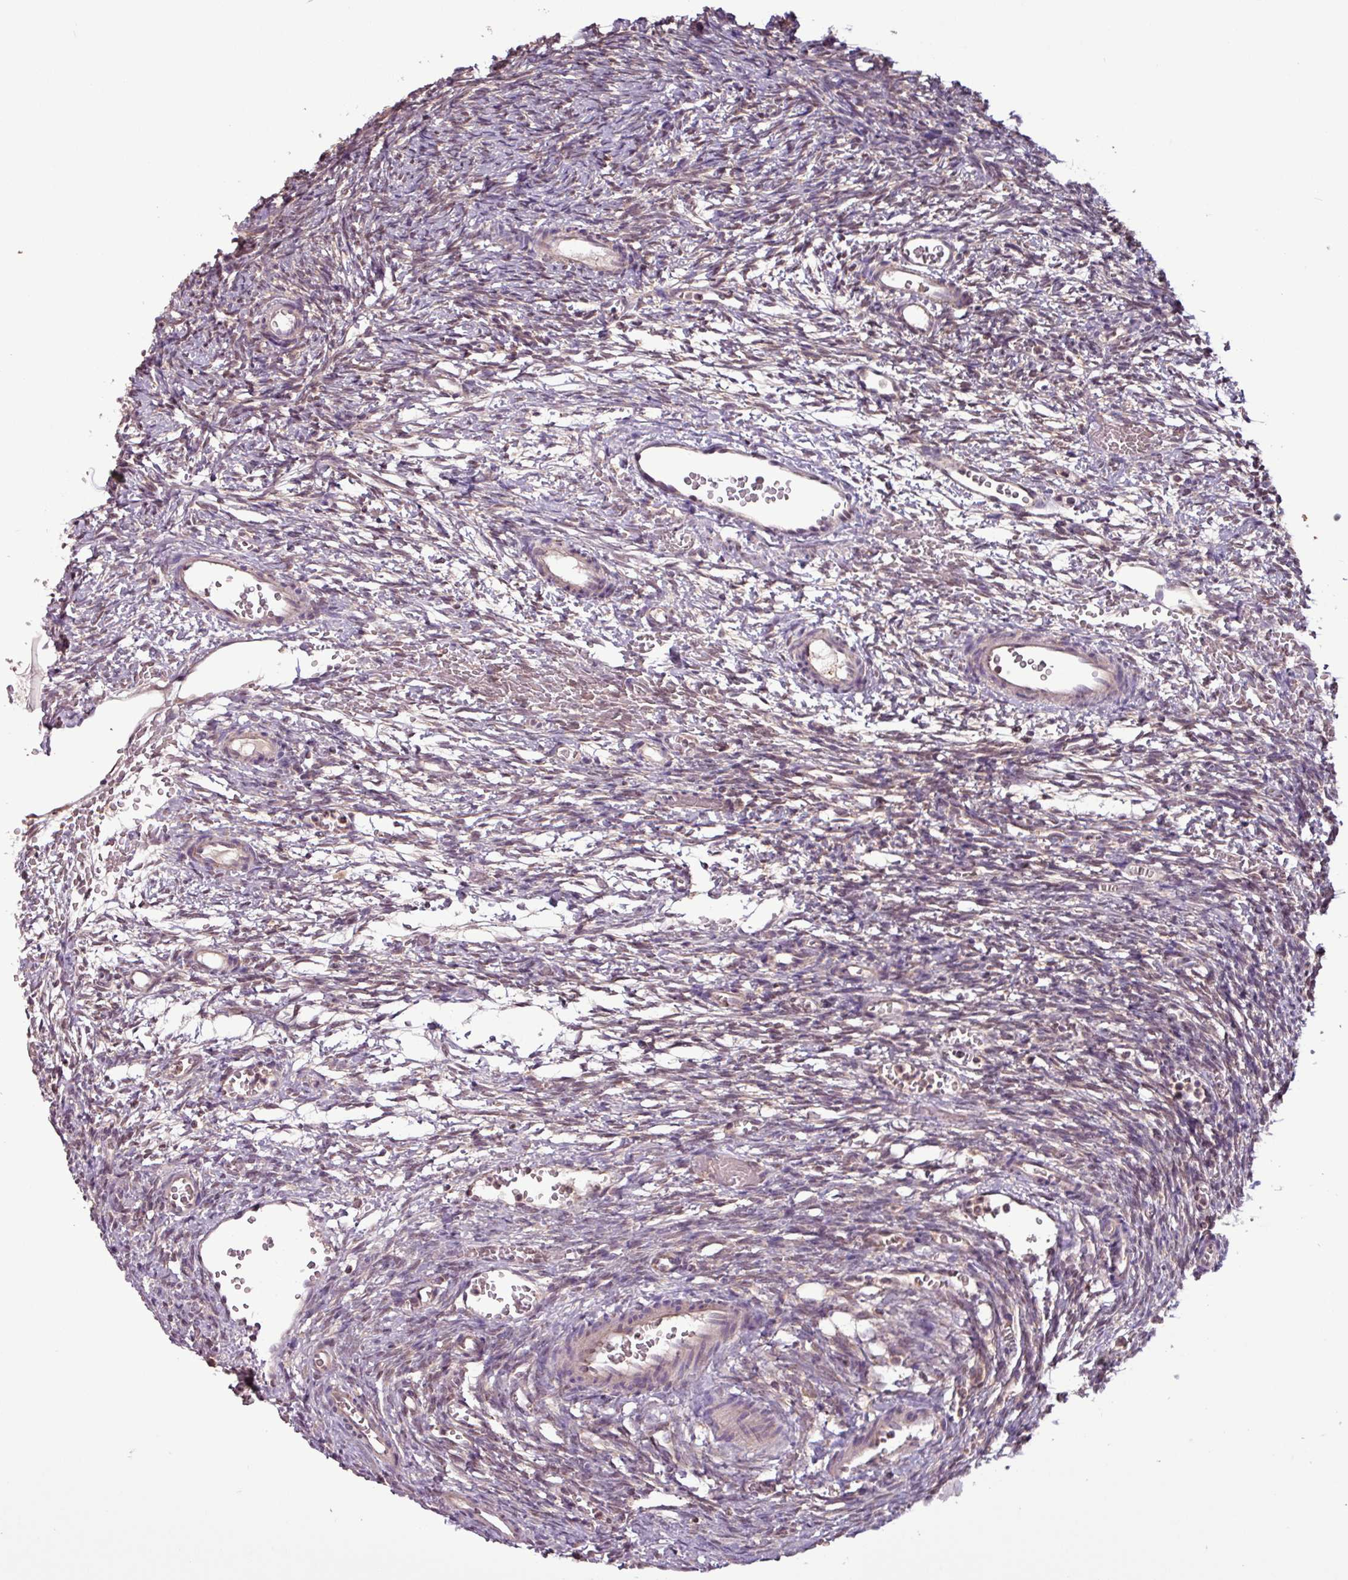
{"staining": {"intensity": "moderate", "quantity": "25%-75%", "location": "cytoplasmic/membranous"}, "tissue": "ovary", "cell_type": "Ovarian stroma cells", "image_type": "normal", "snomed": [{"axis": "morphology", "description": "Normal tissue, NOS"}, {"axis": "topography", "description": "Ovary"}], "caption": "Immunohistochemistry staining of unremarkable ovary, which demonstrates medium levels of moderate cytoplasmic/membranous expression in approximately 25%-75% of ovarian stroma cells indicating moderate cytoplasmic/membranous protein positivity. The staining was performed using DAB (brown) for protein detection and nuclei were counterstained in hematoxylin (blue).", "gene": "MCTP2", "patient": {"sex": "female", "age": 39}}